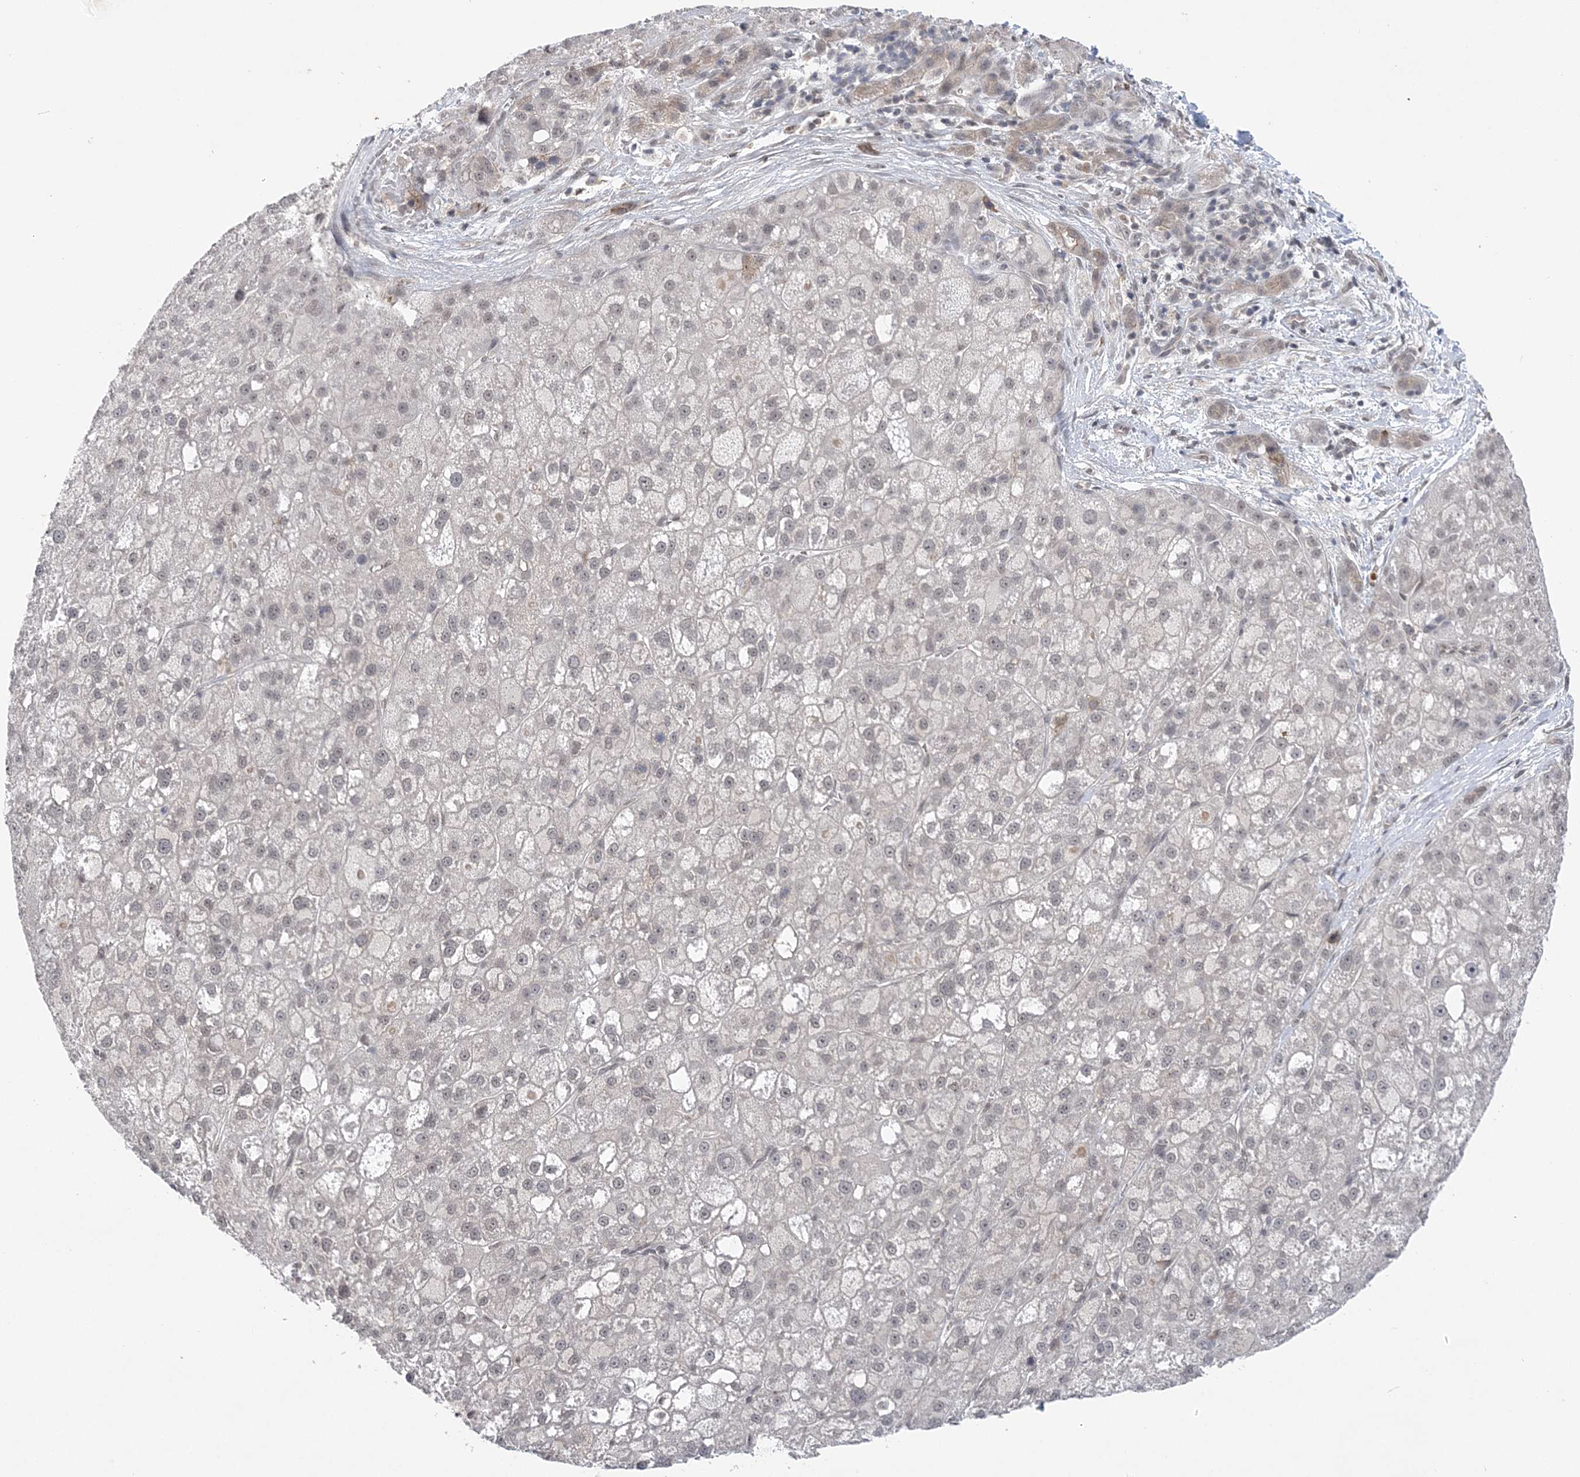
{"staining": {"intensity": "weak", "quantity": ">75%", "location": "nuclear"}, "tissue": "liver cancer", "cell_type": "Tumor cells", "image_type": "cancer", "snomed": [{"axis": "morphology", "description": "Carcinoma, Hepatocellular, NOS"}, {"axis": "topography", "description": "Liver"}], "caption": "A brown stain highlights weak nuclear expression of a protein in human hepatocellular carcinoma (liver) tumor cells.", "gene": "CCDC152", "patient": {"sex": "male", "age": 57}}